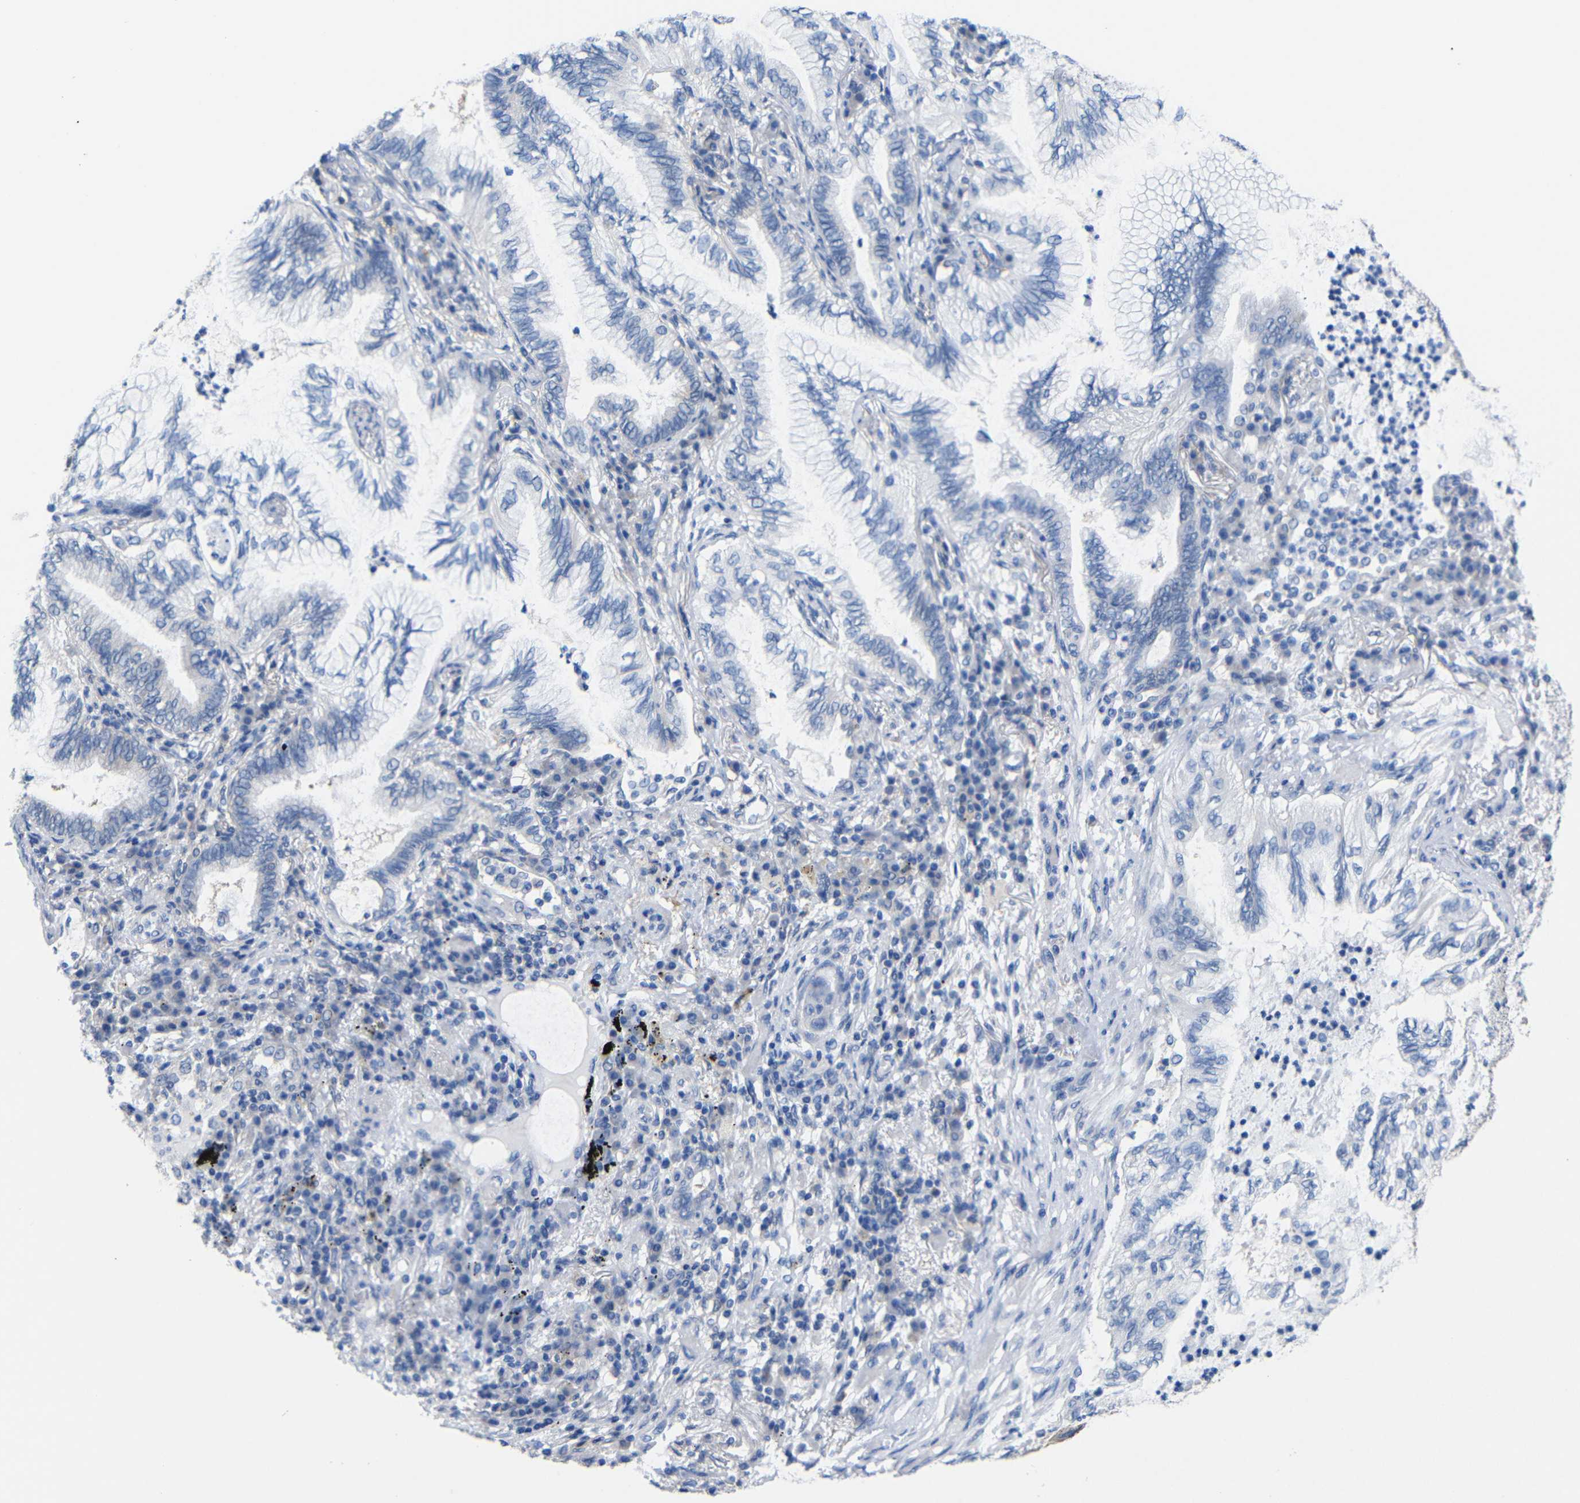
{"staining": {"intensity": "negative", "quantity": "none", "location": "none"}, "tissue": "lung cancer", "cell_type": "Tumor cells", "image_type": "cancer", "snomed": [{"axis": "morphology", "description": "Normal tissue, NOS"}, {"axis": "morphology", "description": "Adenocarcinoma, NOS"}, {"axis": "topography", "description": "Bronchus"}, {"axis": "topography", "description": "Lung"}], "caption": "Photomicrograph shows no significant protein expression in tumor cells of lung adenocarcinoma.", "gene": "PEBP1", "patient": {"sex": "female", "age": 70}}